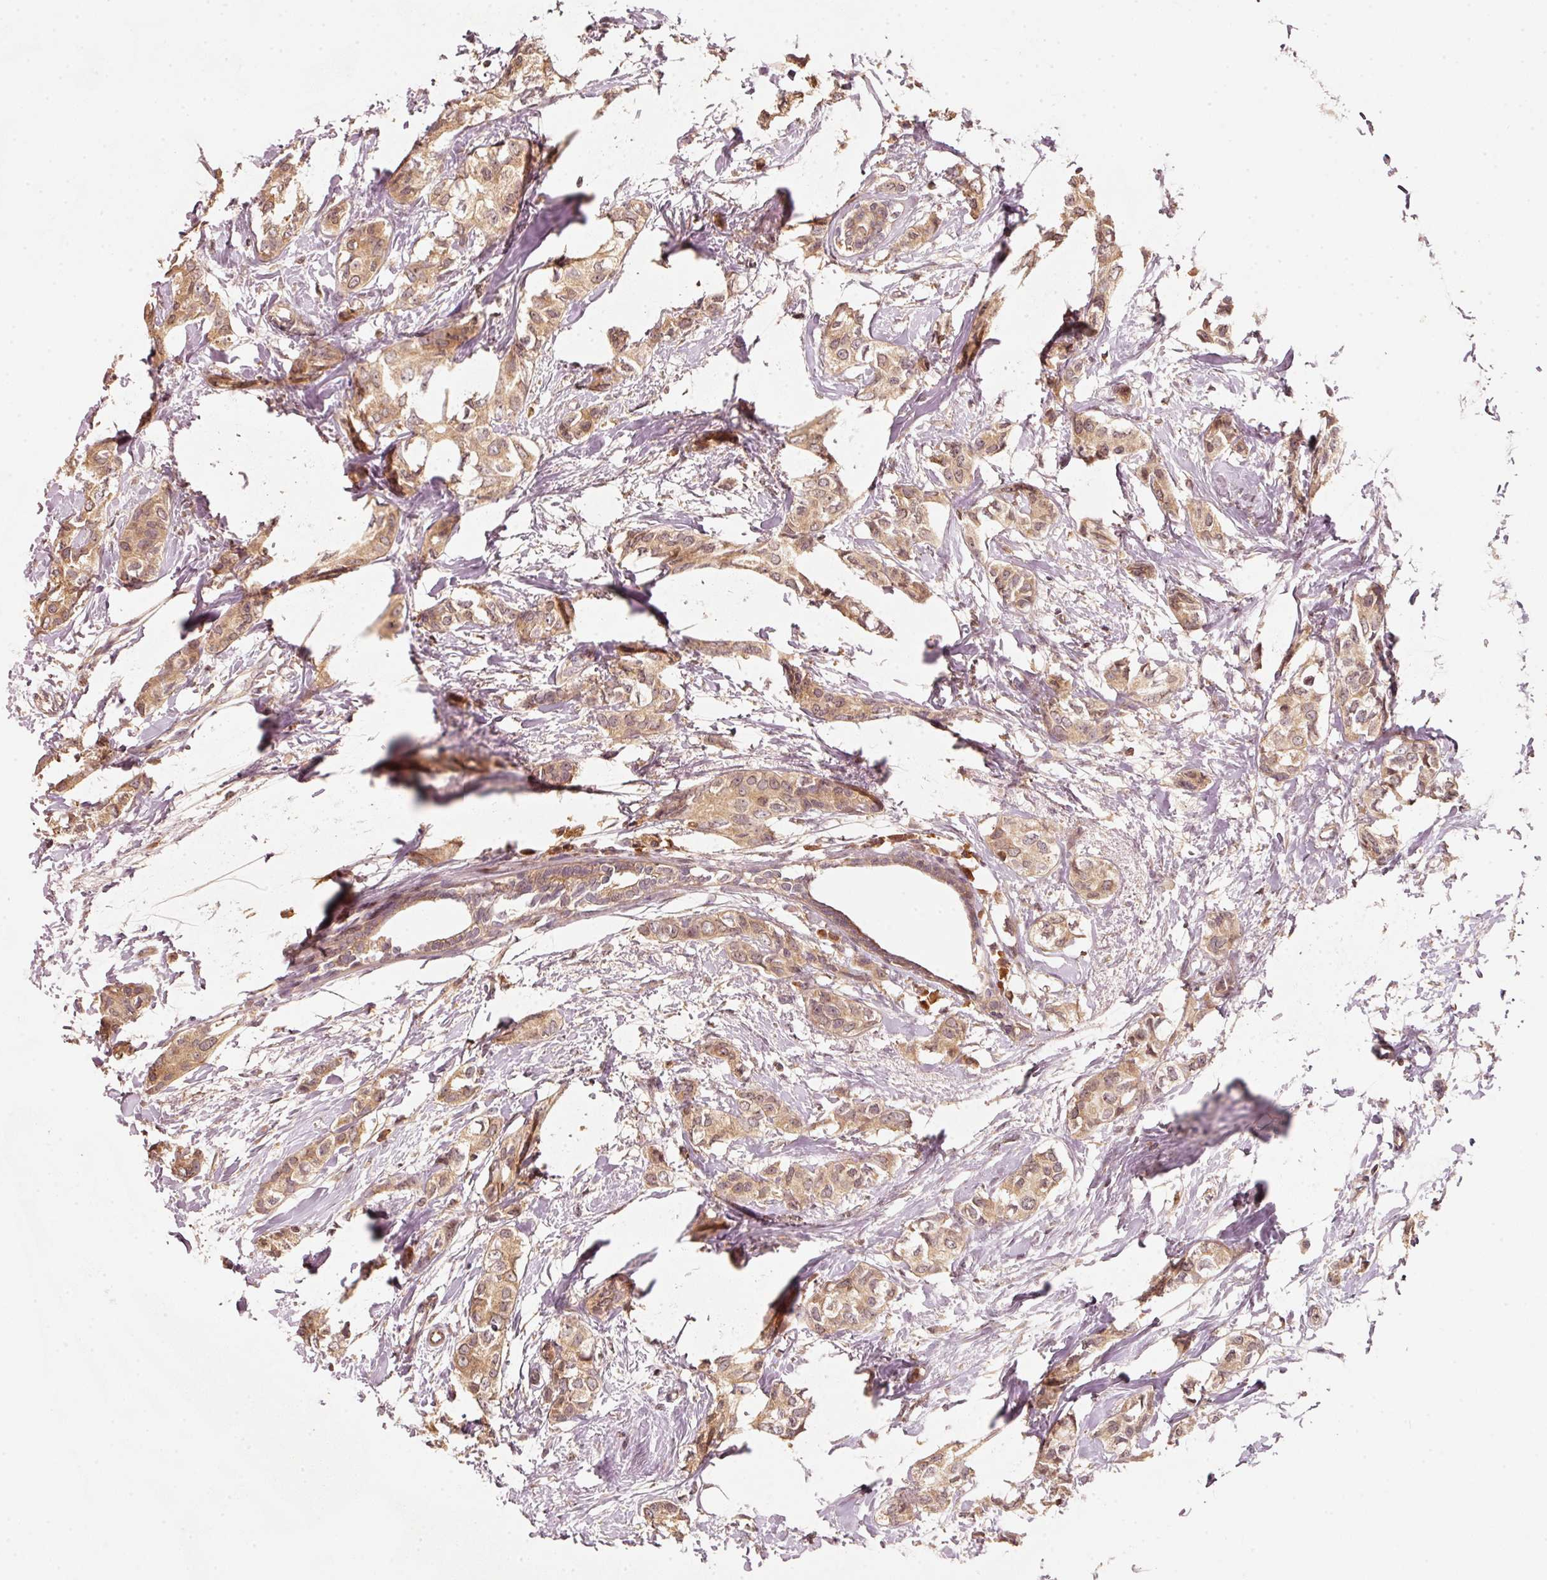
{"staining": {"intensity": "moderate", "quantity": ">75%", "location": "cytoplasmic/membranous"}, "tissue": "breast cancer", "cell_type": "Tumor cells", "image_type": "cancer", "snomed": [{"axis": "morphology", "description": "Duct carcinoma"}, {"axis": "topography", "description": "Breast"}], "caption": "IHC (DAB) staining of human breast cancer shows moderate cytoplasmic/membranous protein expression in approximately >75% of tumor cells.", "gene": "RRAS2", "patient": {"sex": "female", "age": 73}}